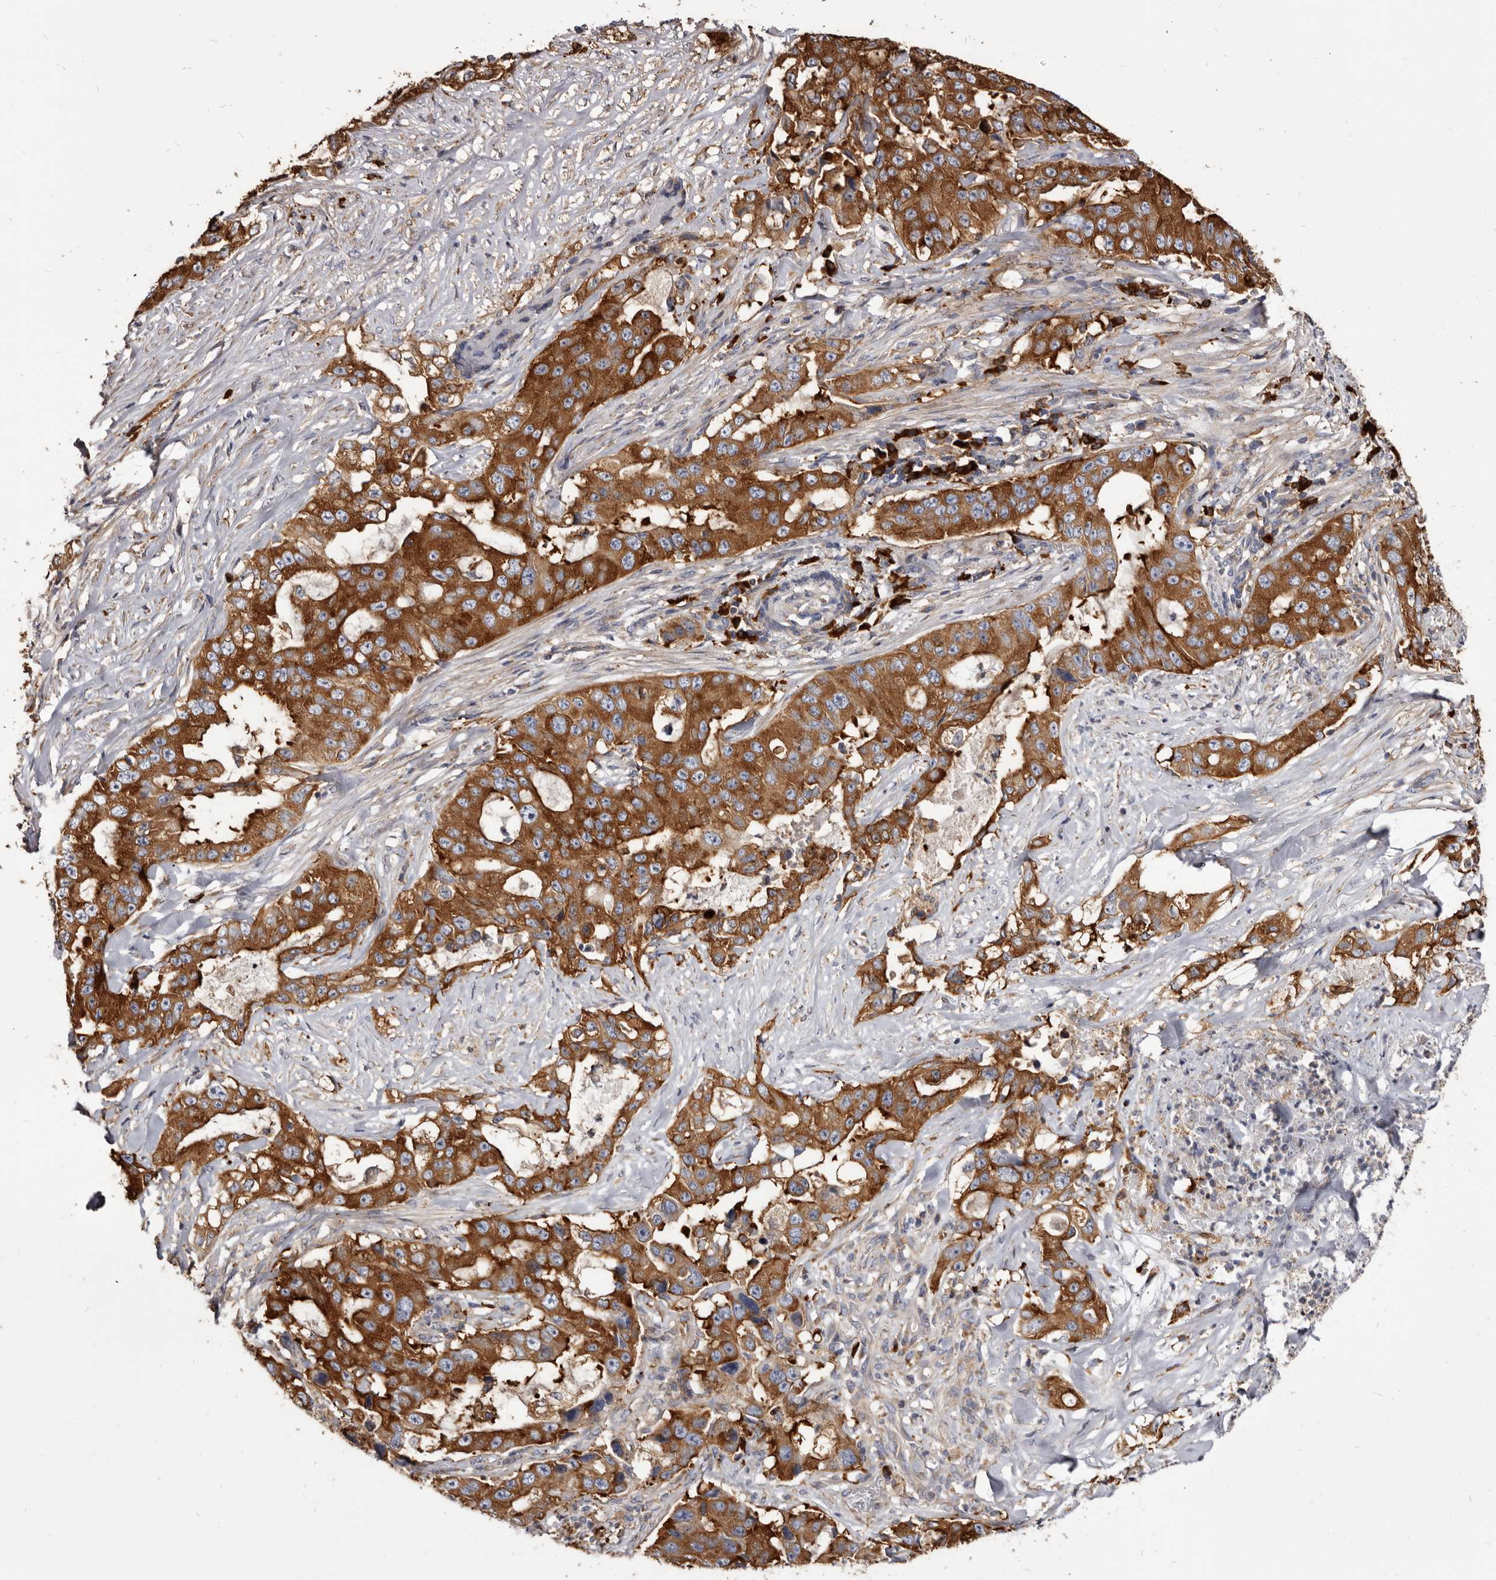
{"staining": {"intensity": "strong", "quantity": ">75%", "location": "cytoplasmic/membranous"}, "tissue": "lung cancer", "cell_type": "Tumor cells", "image_type": "cancer", "snomed": [{"axis": "morphology", "description": "Adenocarcinoma, NOS"}, {"axis": "topography", "description": "Lung"}], "caption": "A high-resolution image shows IHC staining of lung cancer, which reveals strong cytoplasmic/membranous staining in approximately >75% of tumor cells.", "gene": "TPD52", "patient": {"sex": "female", "age": 51}}